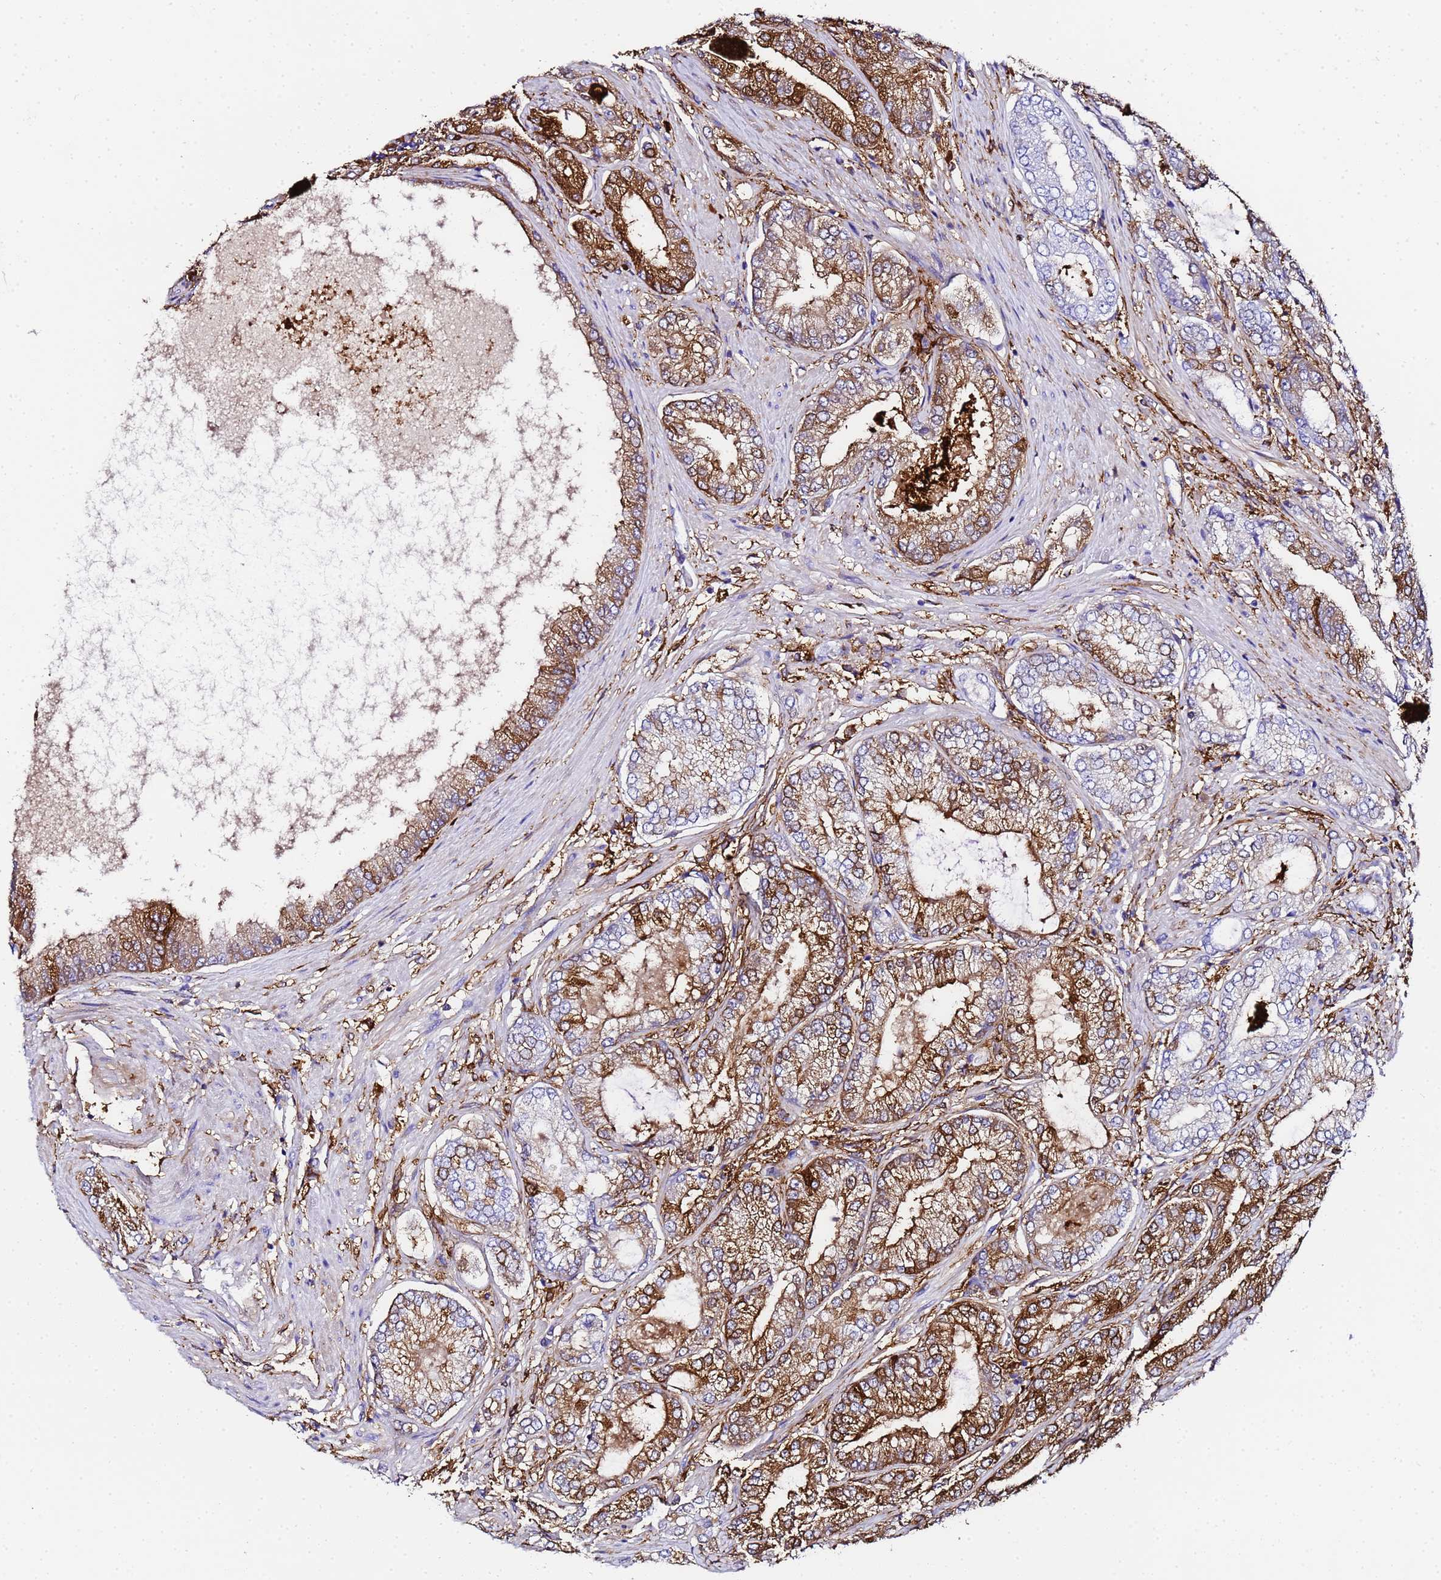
{"staining": {"intensity": "moderate", "quantity": ">75%", "location": "cytoplasmic/membranous"}, "tissue": "prostate cancer", "cell_type": "Tumor cells", "image_type": "cancer", "snomed": [{"axis": "morphology", "description": "Adenocarcinoma, High grade"}, {"axis": "topography", "description": "Prostate"}], "caption": "High-power microscopy captured an immunohistochemistry (IHC) photomicrograph of prostate cancer (adenocarcinoma (high-grade)), revealing moderate cytoplasmic/membranous positivity in approximately >75% of tumor cells.", "gene": "FTL", "patient": {"sex": "male", "age": 71}}